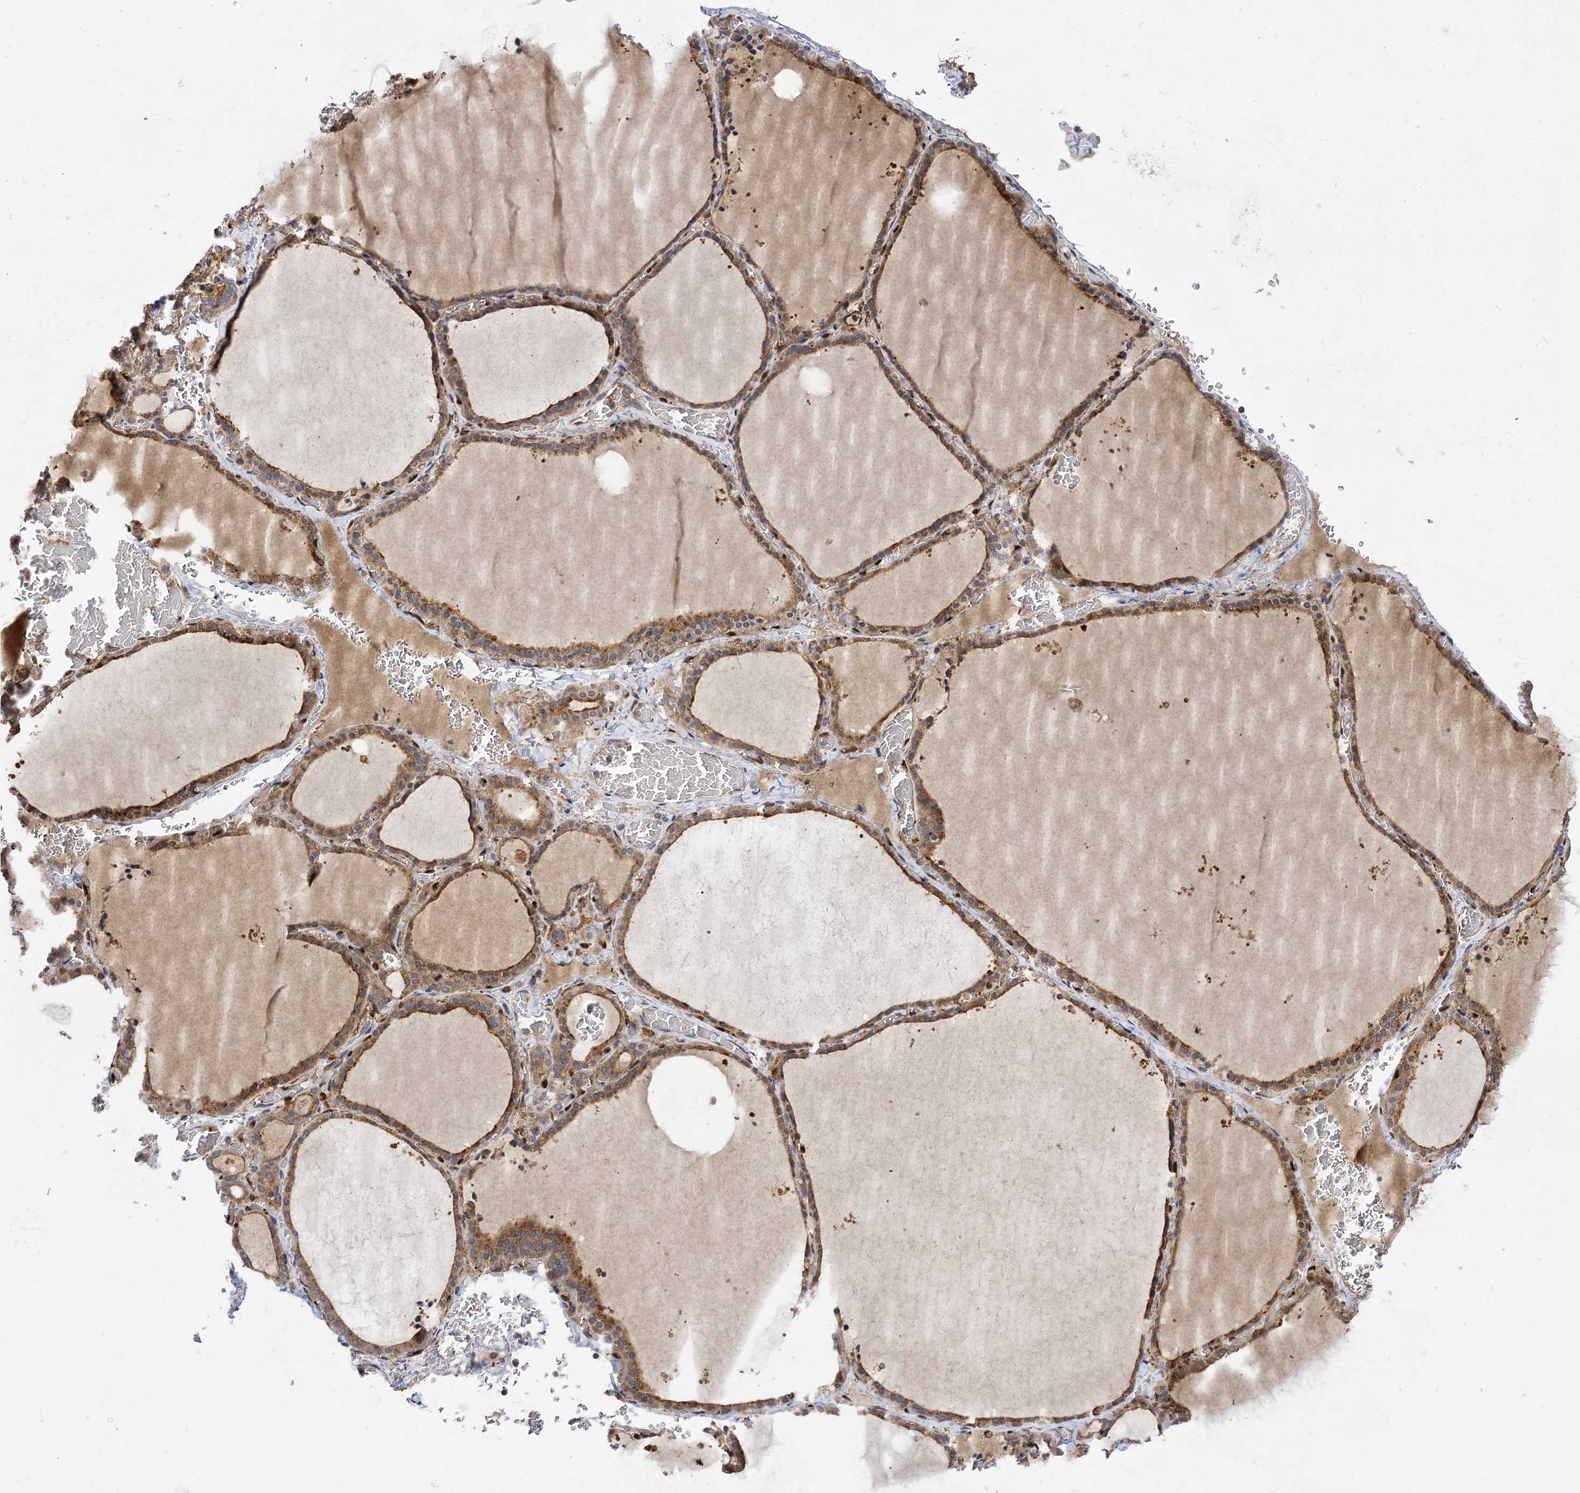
{"staining": {"intensity": "moderate", "quantity": ">75%", "location": "cytoplasmic/membranous"}, "tissue": "thyroid gland", "cell_type": "Glandular cells", "image_type": "normal", "snomed": [{"axis": "morphology", "description": "Normal tissue, NOS"}, {"axis": "topography", "description": "Thyroid gland"}], "caption": "Protein expression analysis of benign thyroid gland shows moderate cytoplasmic/membranous positivity in approximately >75% of glandular cells.", "gene": "PATL1", "patient": {"sex": "female", "age": 39}}